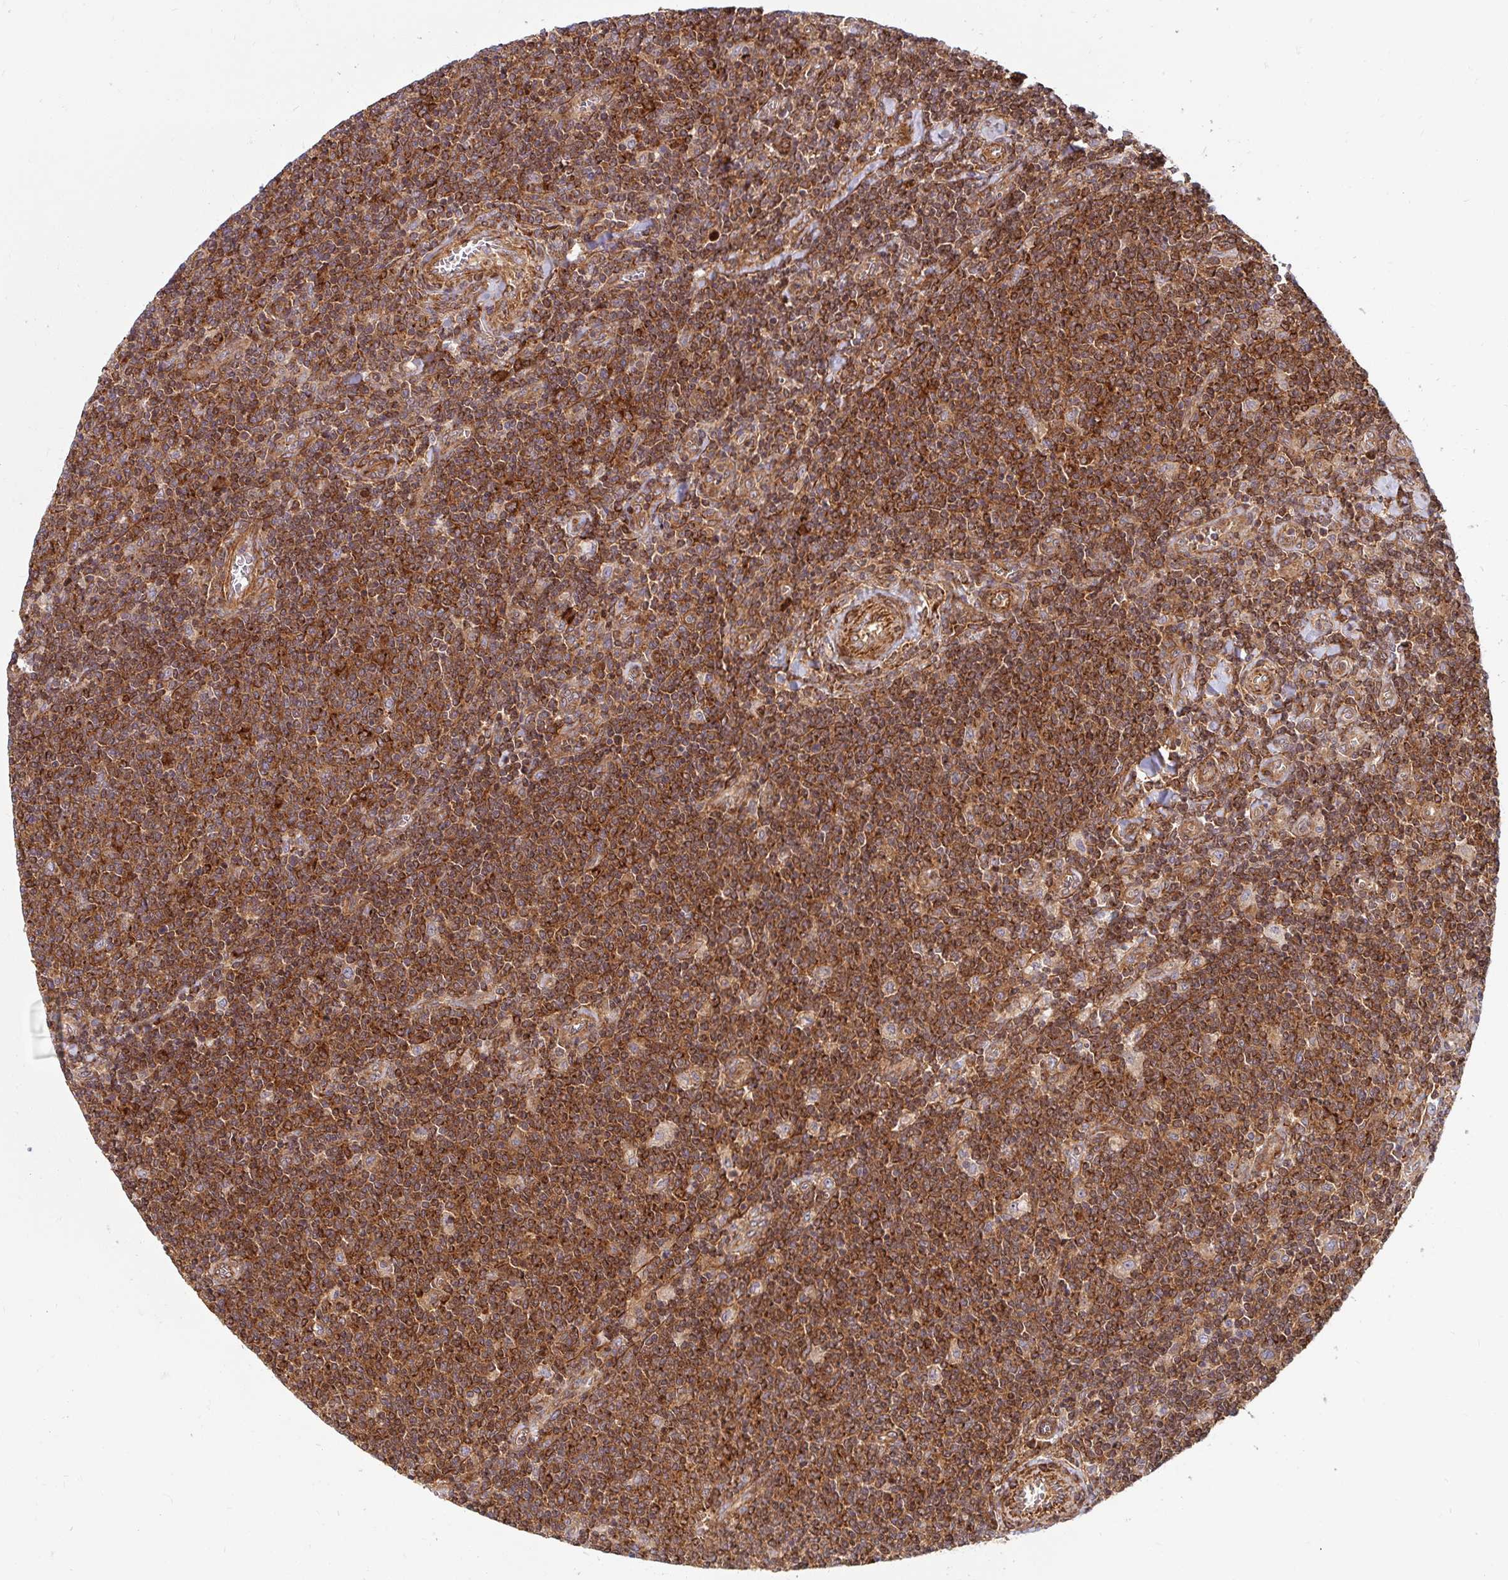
{"staining": {"intensity": "strong", "quantity": ">75%", "location": "cytoplasmic/membranous"}, "tissue": "lymphoma", "cell_type": "Tumor cells", "image_type": "cancer", "snomed": [{"axis": "morphology", "description": "Malignant lymphoma, non-Hodgkin's type, Low grade"}, {"axis": "topography", "description": "Lymph node"}], "caption": "Human low-grade malignant lymphoma, non-Hodgkin's type stained with a brown dye exhibits strong cytoplasmic/membranous positive positivity in about >75% of tumor cells.", "gene": "BTF3", "patient": {"sex": "male", "age": 52}}